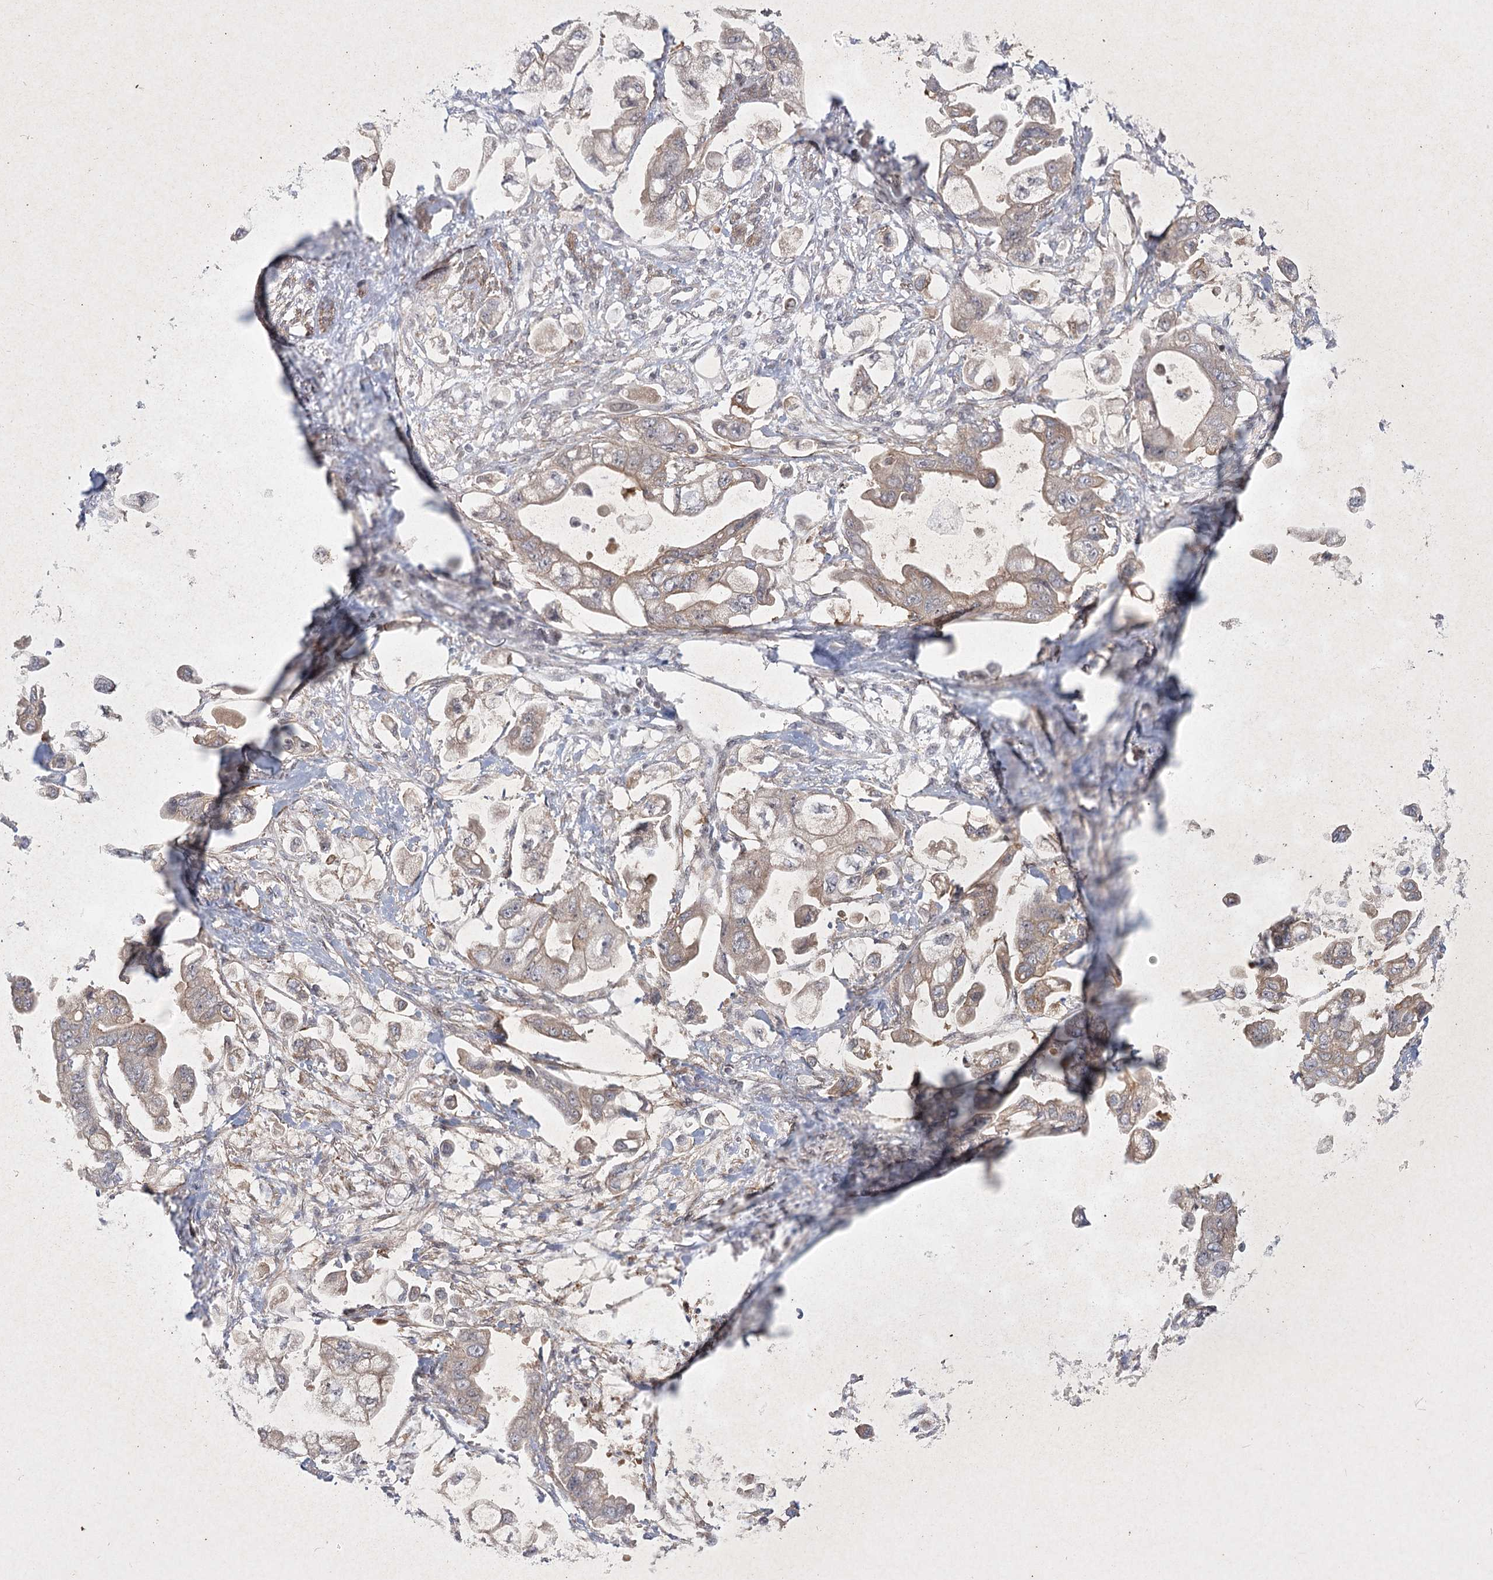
{"staining": {"intensity": "weak", "quantity": "25%-75%", "location": "cytoplasmic/membranous"}, "tissue": "stomach cancer", "cell_type": "Tumor cells", "image_type": "cancer", "snomed": [{"axis": "morphology", "description": "Adenocarcinoma, NOS"}, {"axis": "topography", "description": "Stomach"}], "caption": "A micrograph showing weak cytoplasmic/membranous staining in approximately 25%-75% of tumor cells in stomach cancer (adenocarcinoma), as visualized by brown immunohistochemical staining.", "gene": "SH2D3A", "patient": {"sex": "male", "age": 62}}